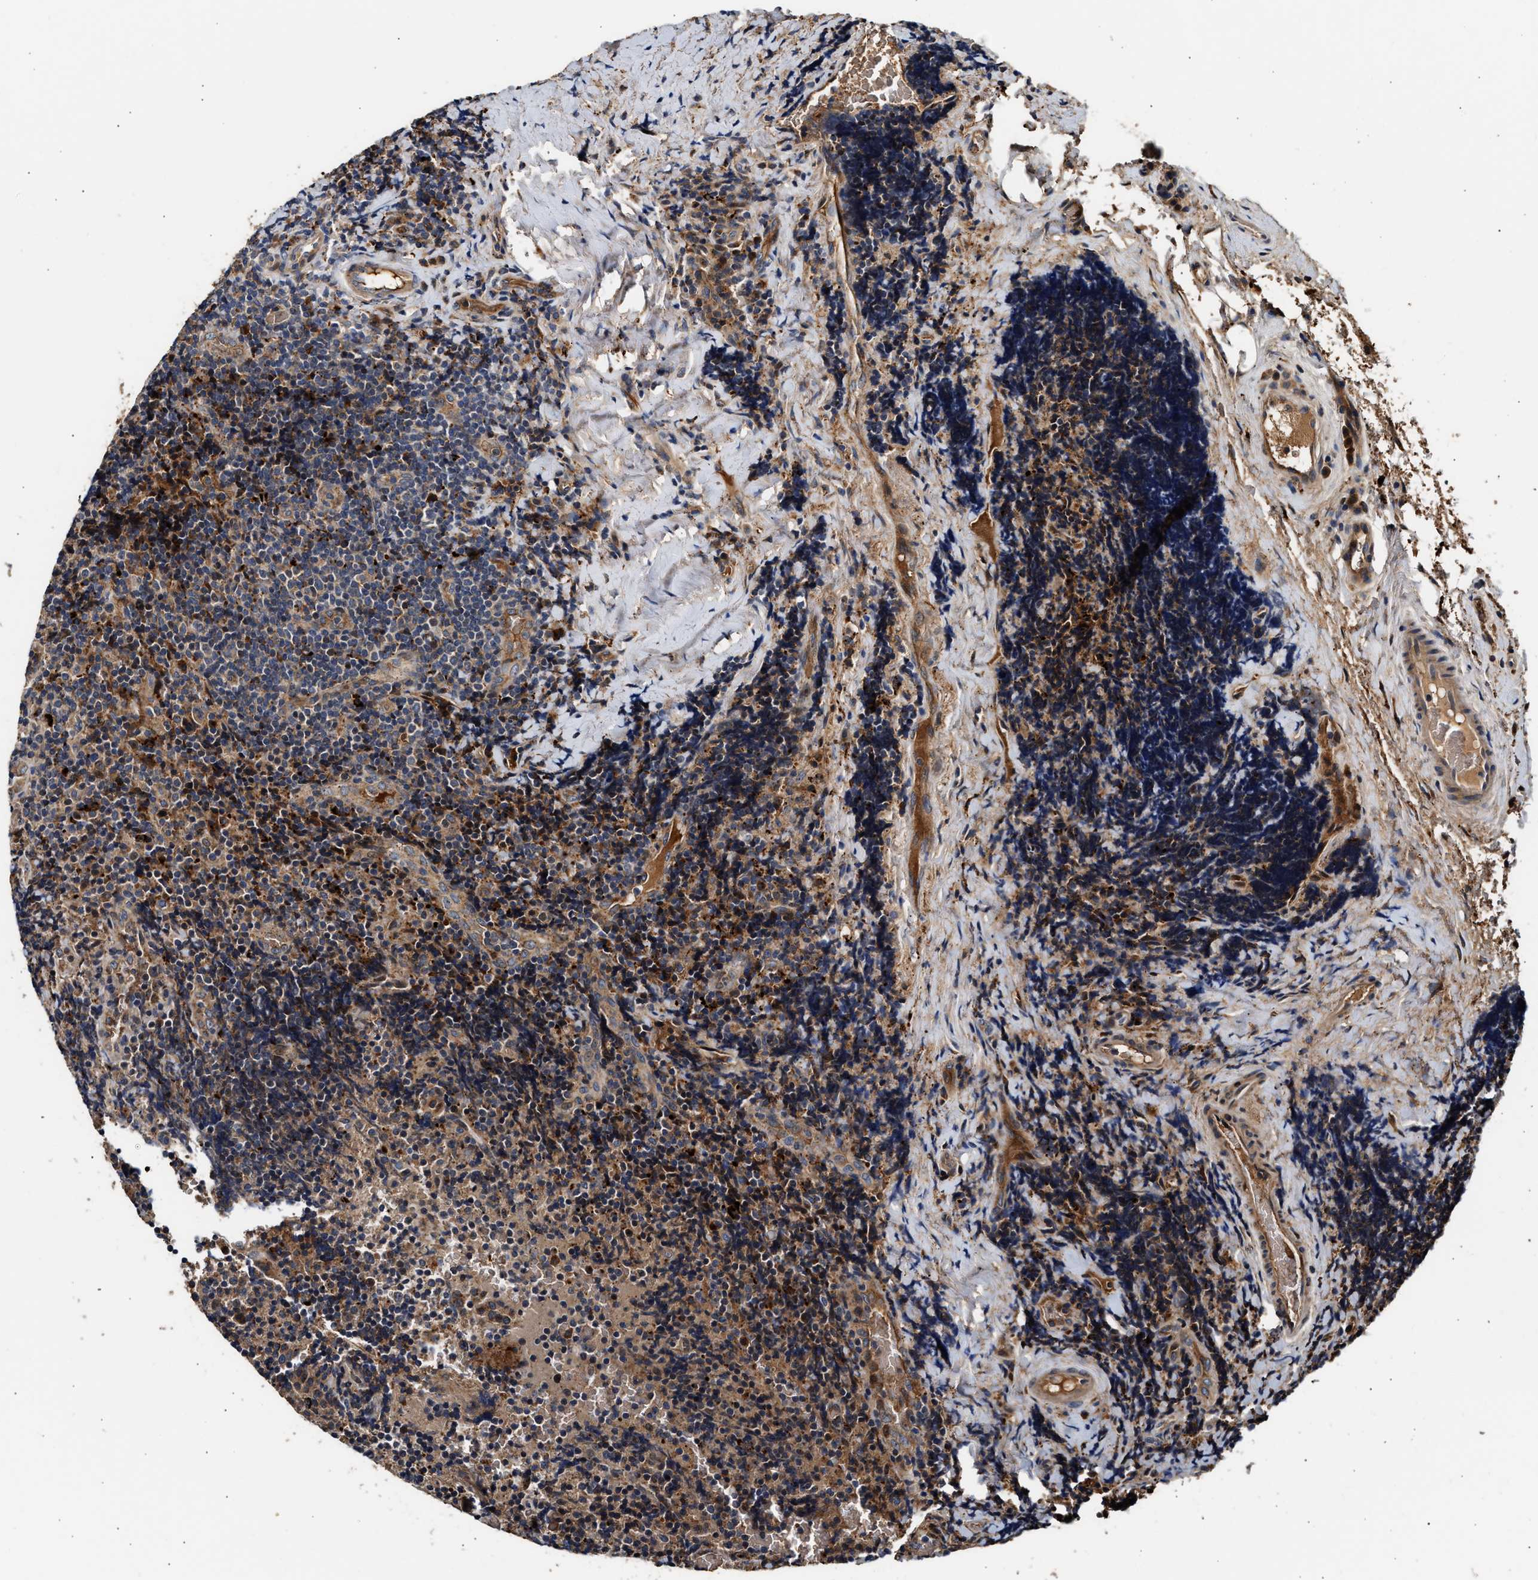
{"staining": {"intensity": "weak", "quantity": "25%-75%", "location": "cytoplasmic/membranous"}, "tissue": "lymphoma", "cell_type": "Tumor cells", "image_type": "cancer", "snomed": [{"axis": "morphology", "description": "Malignant lymphoma, non-Hodgkin's type, High grade"}, {"axis": "topography", "description": "Tonsil"}], "caption": "Human malignant lymphoma, non-Hodgkin's type (high-grade) stained with a protein marker demonstrates weak staining in tumor cells.", "gene": "PLD3", "patient": {"sex": "female", "age": 36}}